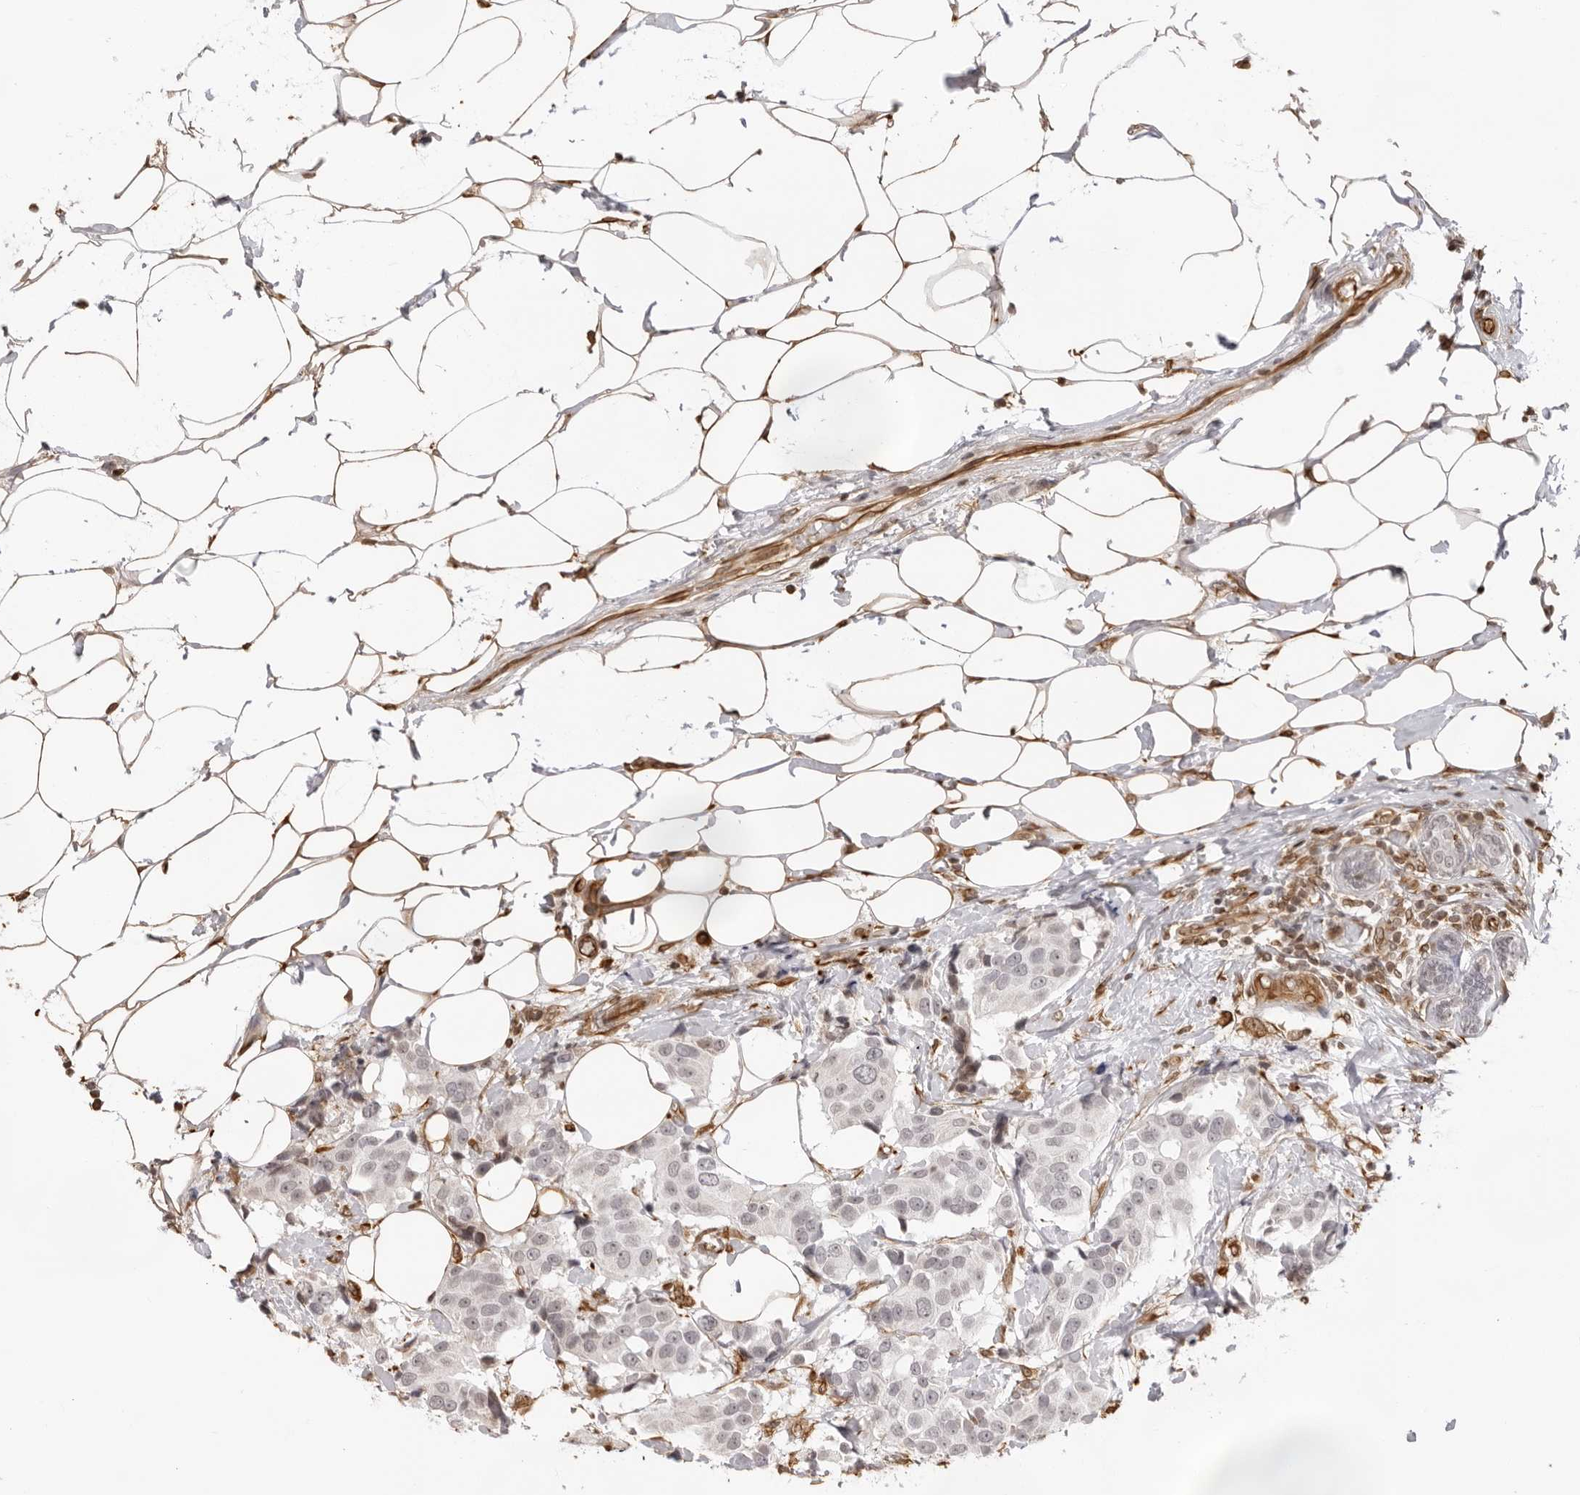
{"staining": {"intensity": "negative", "quantity": "none", "location": "none"}, "tissue": "breast cancer", "cell_type": "Tumor cells", "image_type": "cancer", "snomed": [{"axis": "morphology", "description": "Normal tissue, NOS"}, {"axis": "morphology", "description": "Duct carcinoma"}, {"axis": "topography", "description": "Breast"}], "caption": "Breast cancer (invasive ductal carcinoma) stained for a protein using immunohistochemistry shows no staining tumor cells.", "gene": "DYNLT5", "patient": {"sex": "female", "age": 39}}